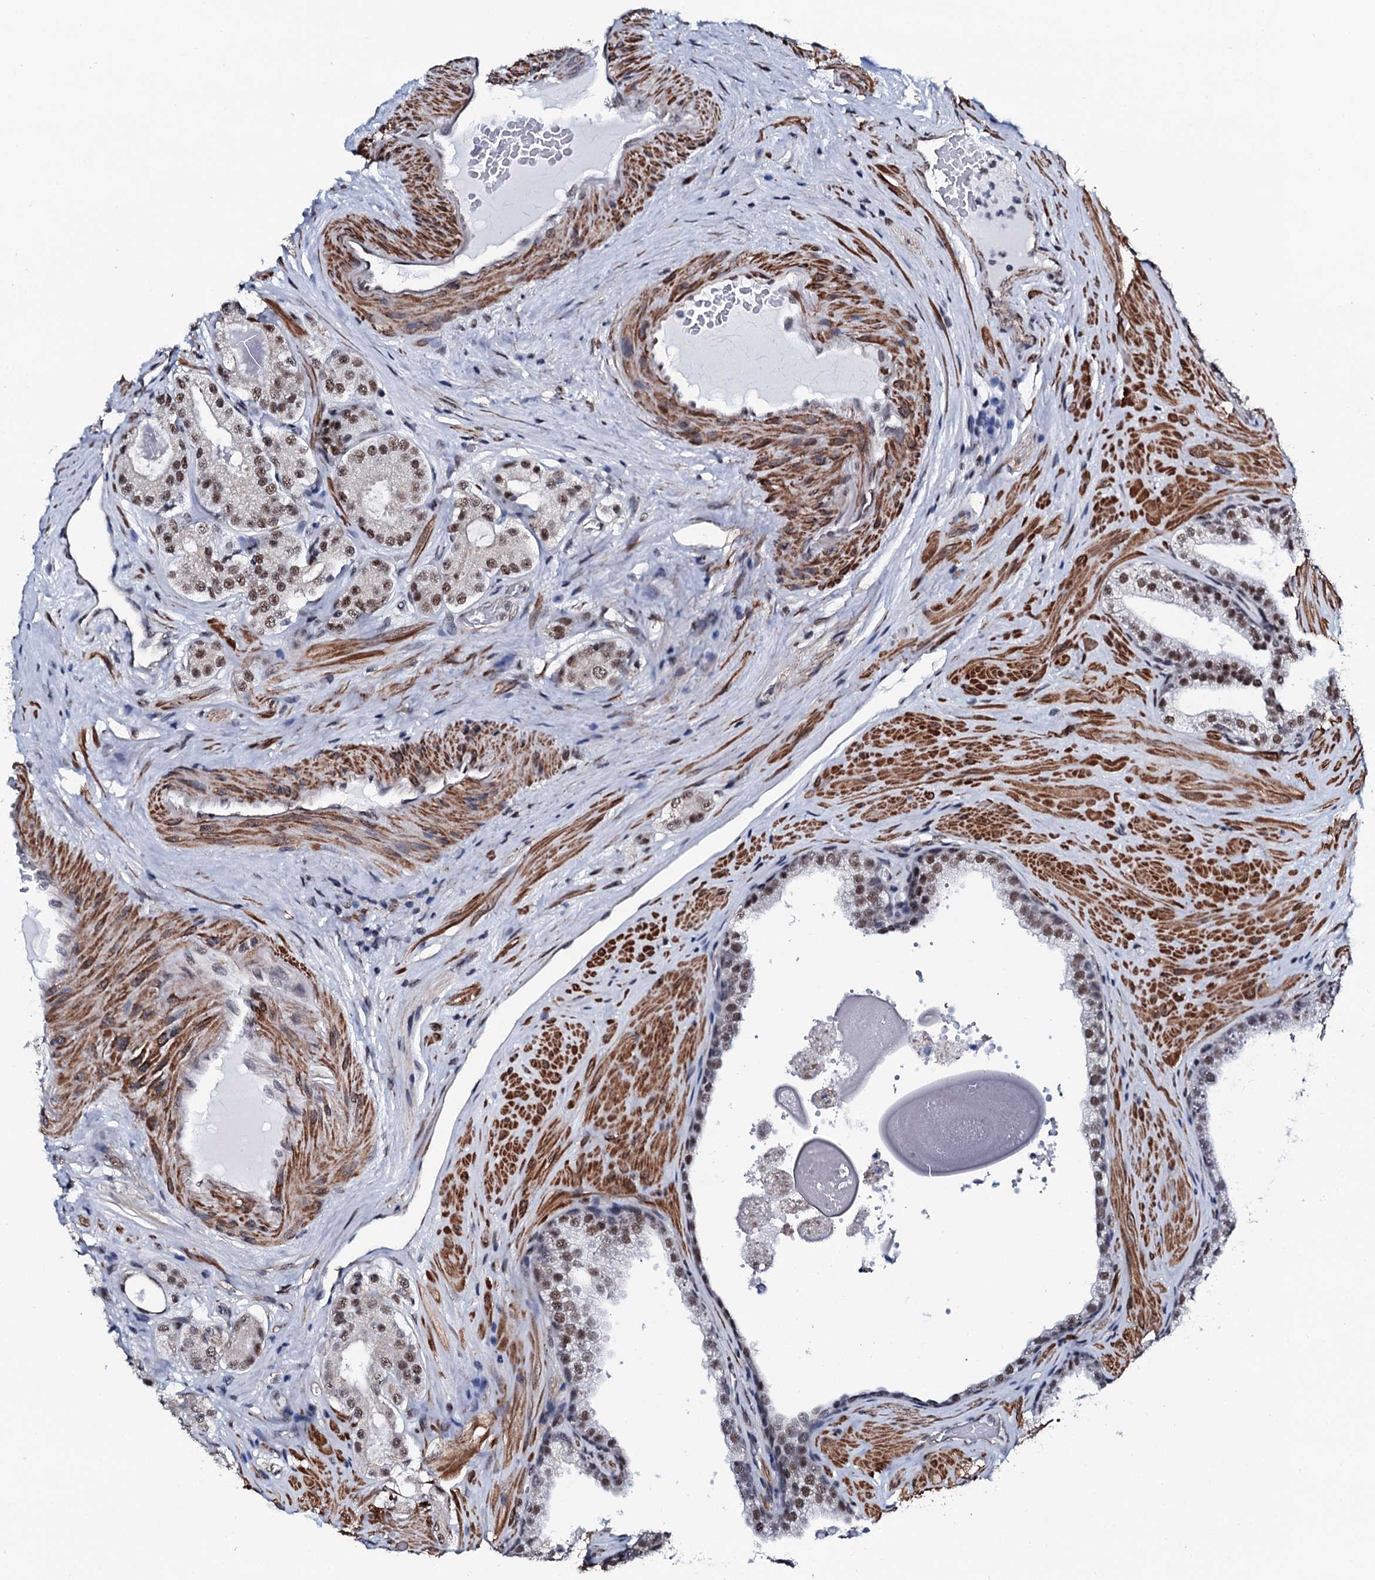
{"staining": {"intensity": "moderate", "quantity": ">75%", "location": "nuclear"}, "tissue": "prostate cancer", "cell_type": "Tumor cells", "image_type": "cancer", "snomed": [{"axis": "morphology", "description": "Adenocarcinoma, High grade"}, {"axis": "topography", "description": "Prostate"}], "caption": "Human high-grade adenocarcinoma (prostate) stained with a brown dye exhibits moderate nuclear positive expression in approximately >75% of tumor cells.", "gene": "CWC15", "patient": {"sex": "male", "age": 65}}